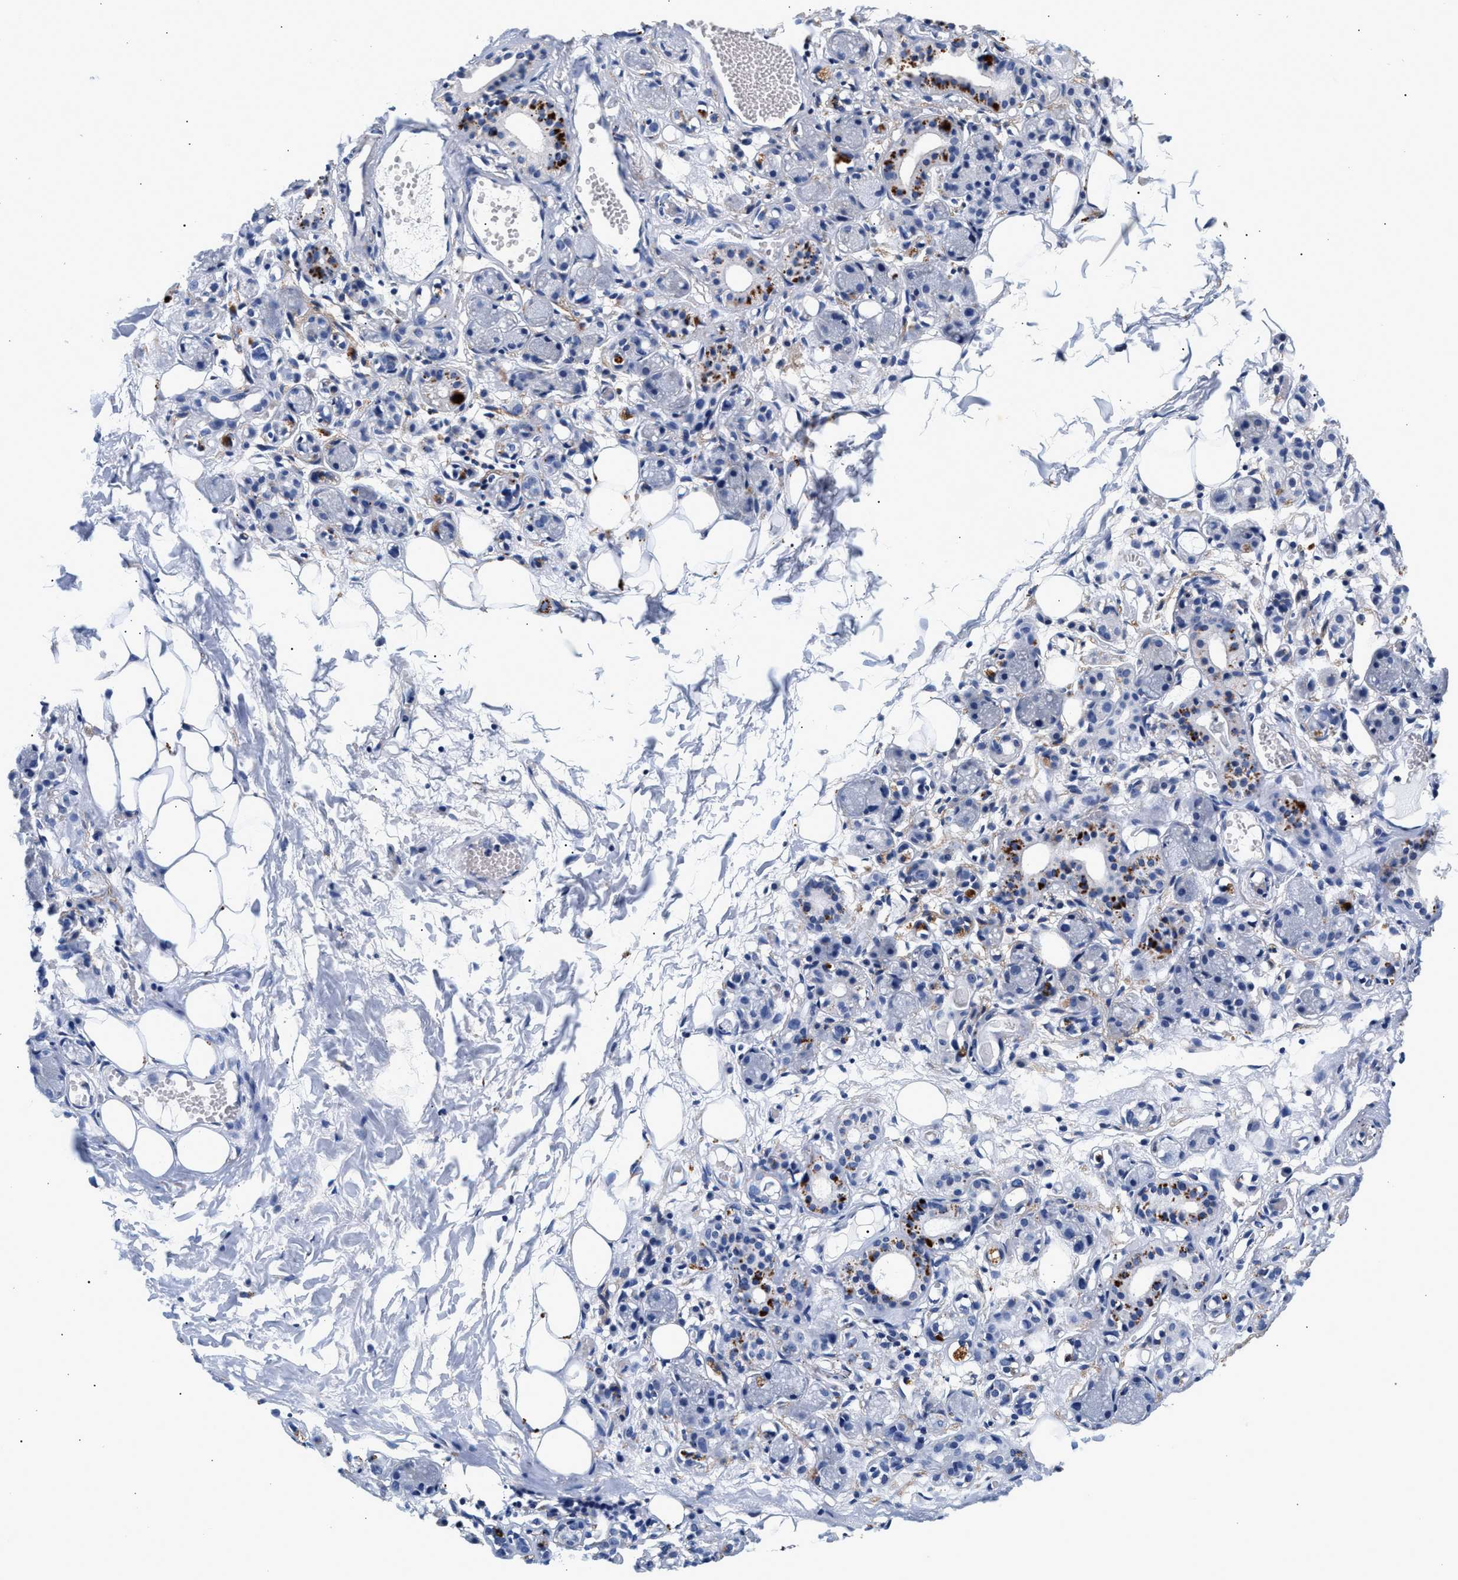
{"staining": {"intensity": "negative", "quantity": "25%-75%", "location": "none"}, "tissue": "adipose tissue", "cell_type": "Adipocytes", "image_type": "normal", "snomed": [{"axis": "morphology", "description": "Normal tissue, NOS"}, {"axis": "morphology", "description": "Inflammation, NOS"}, {"axis": "topography", "description": "Vascular tissue"}, {"axis": "topography", "description": "Salivary gland"}], "caption": "IHC micrograph of benign adipose tissue stained for a protein (brown), which reveals no expression in adipocytes.", "gene": "GNAI3", "patient": {"sex": "female", "age": 75}}